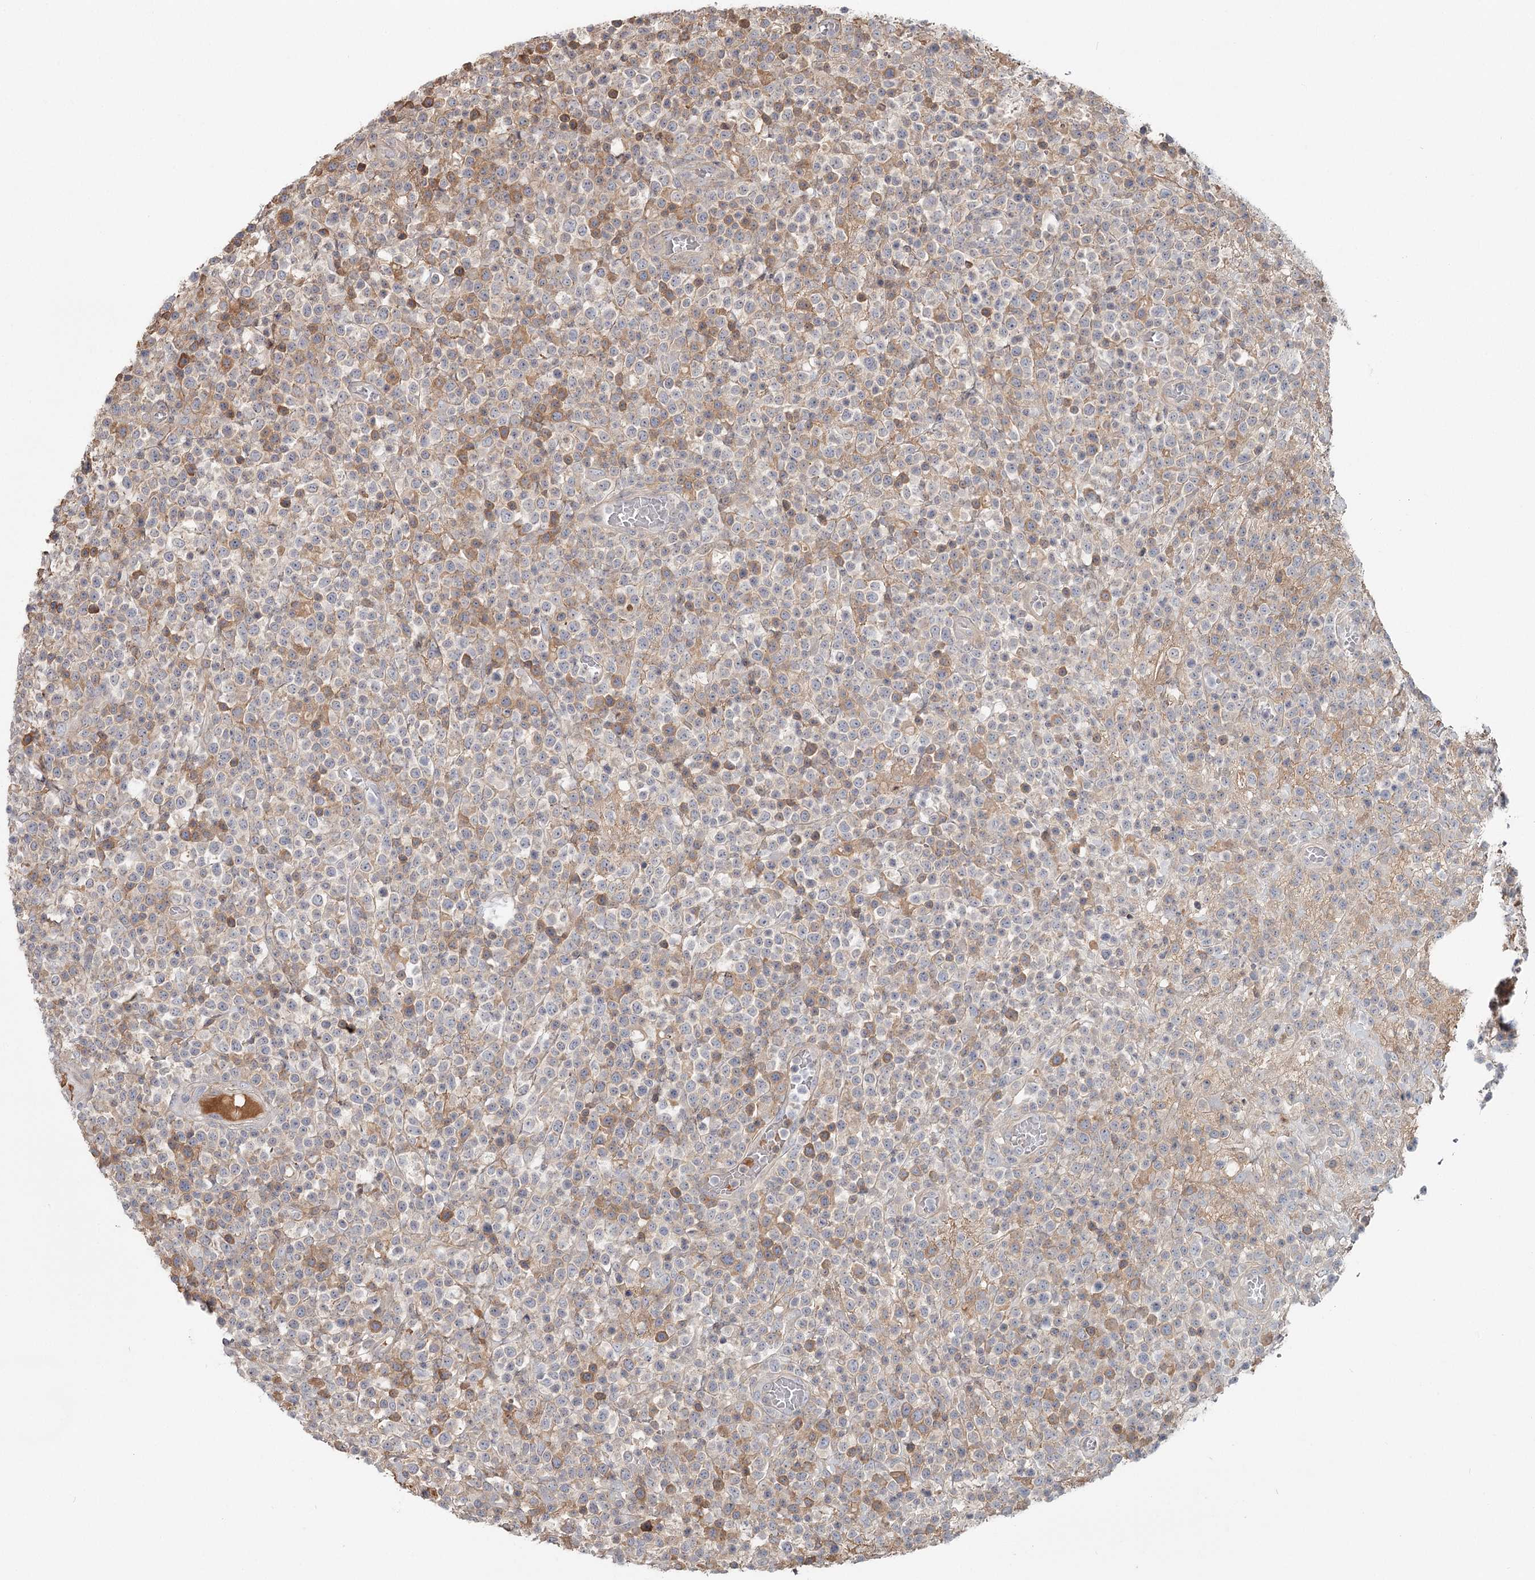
{"staining": {"intensity": "moderate", "quantity": "<25%", "location": "cytoplasmic/membranous"}, "tissue": "lymphoma", "cell_type": "Tumor cells", "image_type": "cancer", "snomed": [{"axis": "morphology", "description": "Malignant lymphoma, non-Hodgkin's type, High grade"}, {"axis": "topography", "description": "Colon"}], "caption": "Immunohistochemistry of human lymphoma exhibits low levels of moderate cytoplasmic/membranous expression in approximately <25% of tumor cells.", "gene": "DHRS9", "patient": {"sex": "female", "age": 53}}